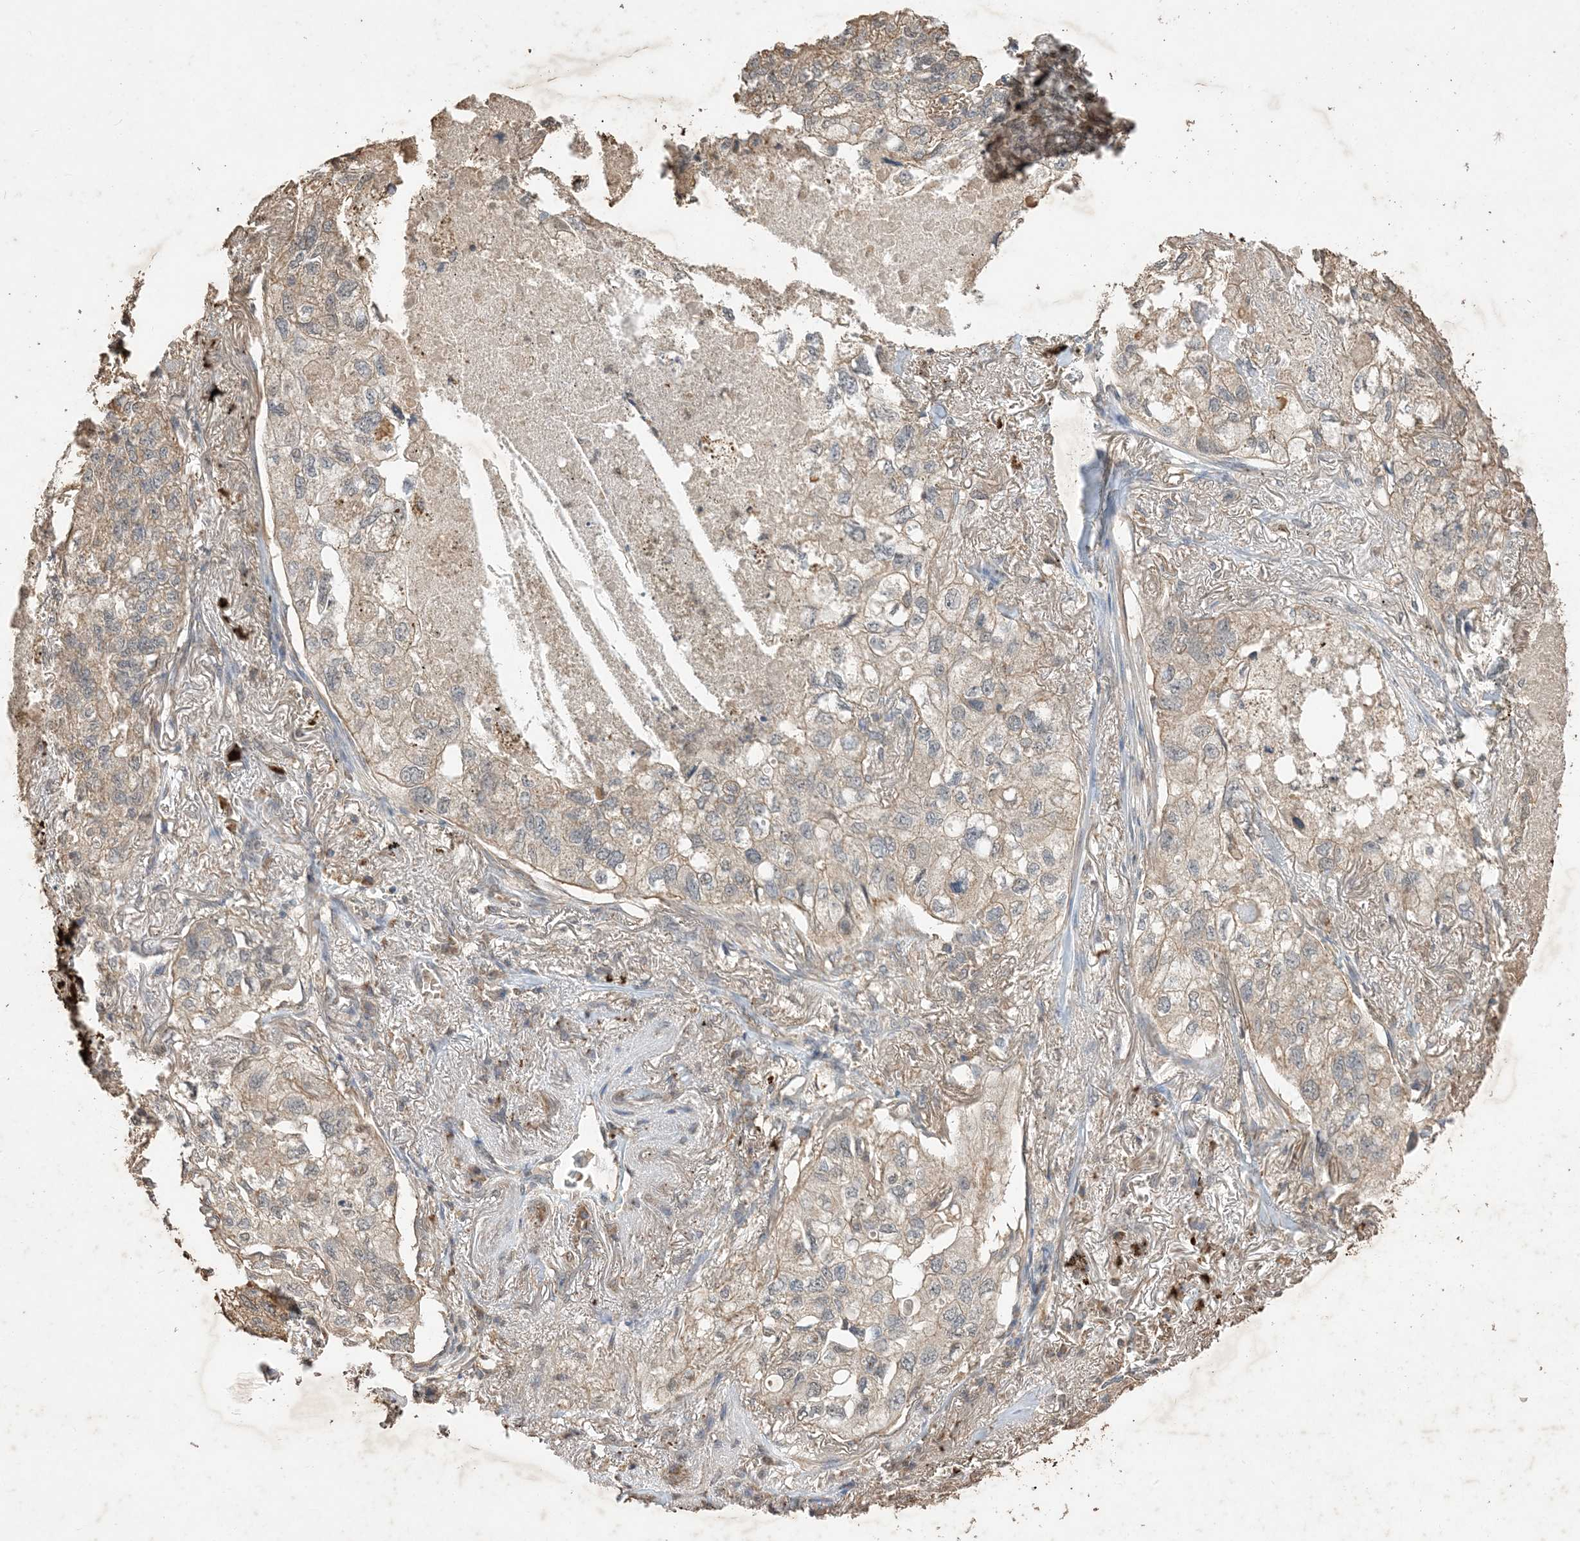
{"staining": {"intensity": "weak", "quantity": "<25%", "location": "cytoplasmic/membranous"}, "tissue": "lung cancer", "cell_type": "Tumor cells", "image_type": "cancer", "snomed": [{"axis": "morphology", "description": "Adenocarcinoma, NOS"}, {"axis": "topography", "description": "Lung"}], "caption": "A high-resolution photomicrograph shows IHC staining of adenocarcinoma (lung), which displays no significant staining in tumor cells.", "gene": "HPS4", "patient": {"sex": "male", "age": 65}}